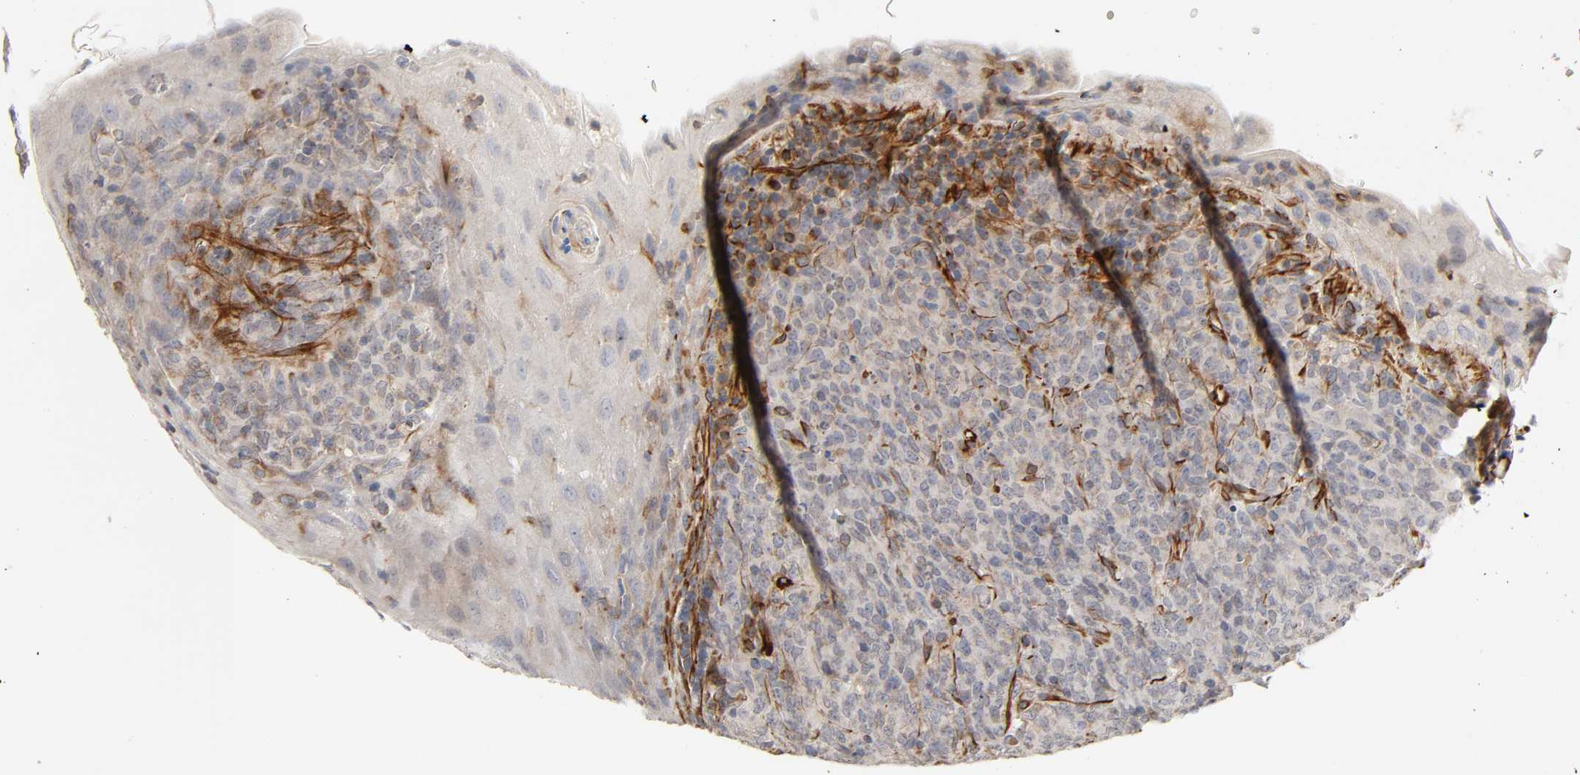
{"staining": {"intensity": "weak", "quantity": ">75%", "location": "cytoplasmic/membranous"}, "tissue": "lymphoma", "cell_type": "Tumor cells", "image_type": "cancer", "snomed": [{"axis": "morphology", "description": "Malignant lymphoma, non-Hodgkin's type, High grade"}, {"axis": "topography", "description": "Tonsil"}], "caption": "A brown stain shows weak cytoplasmic/membranous expression of a protein in human high-grade malignant lymphoma, non-Hodgkin's type tumor cells.", "gene": "FAM118A", "patient": {"sex": "female", "age": 36}}